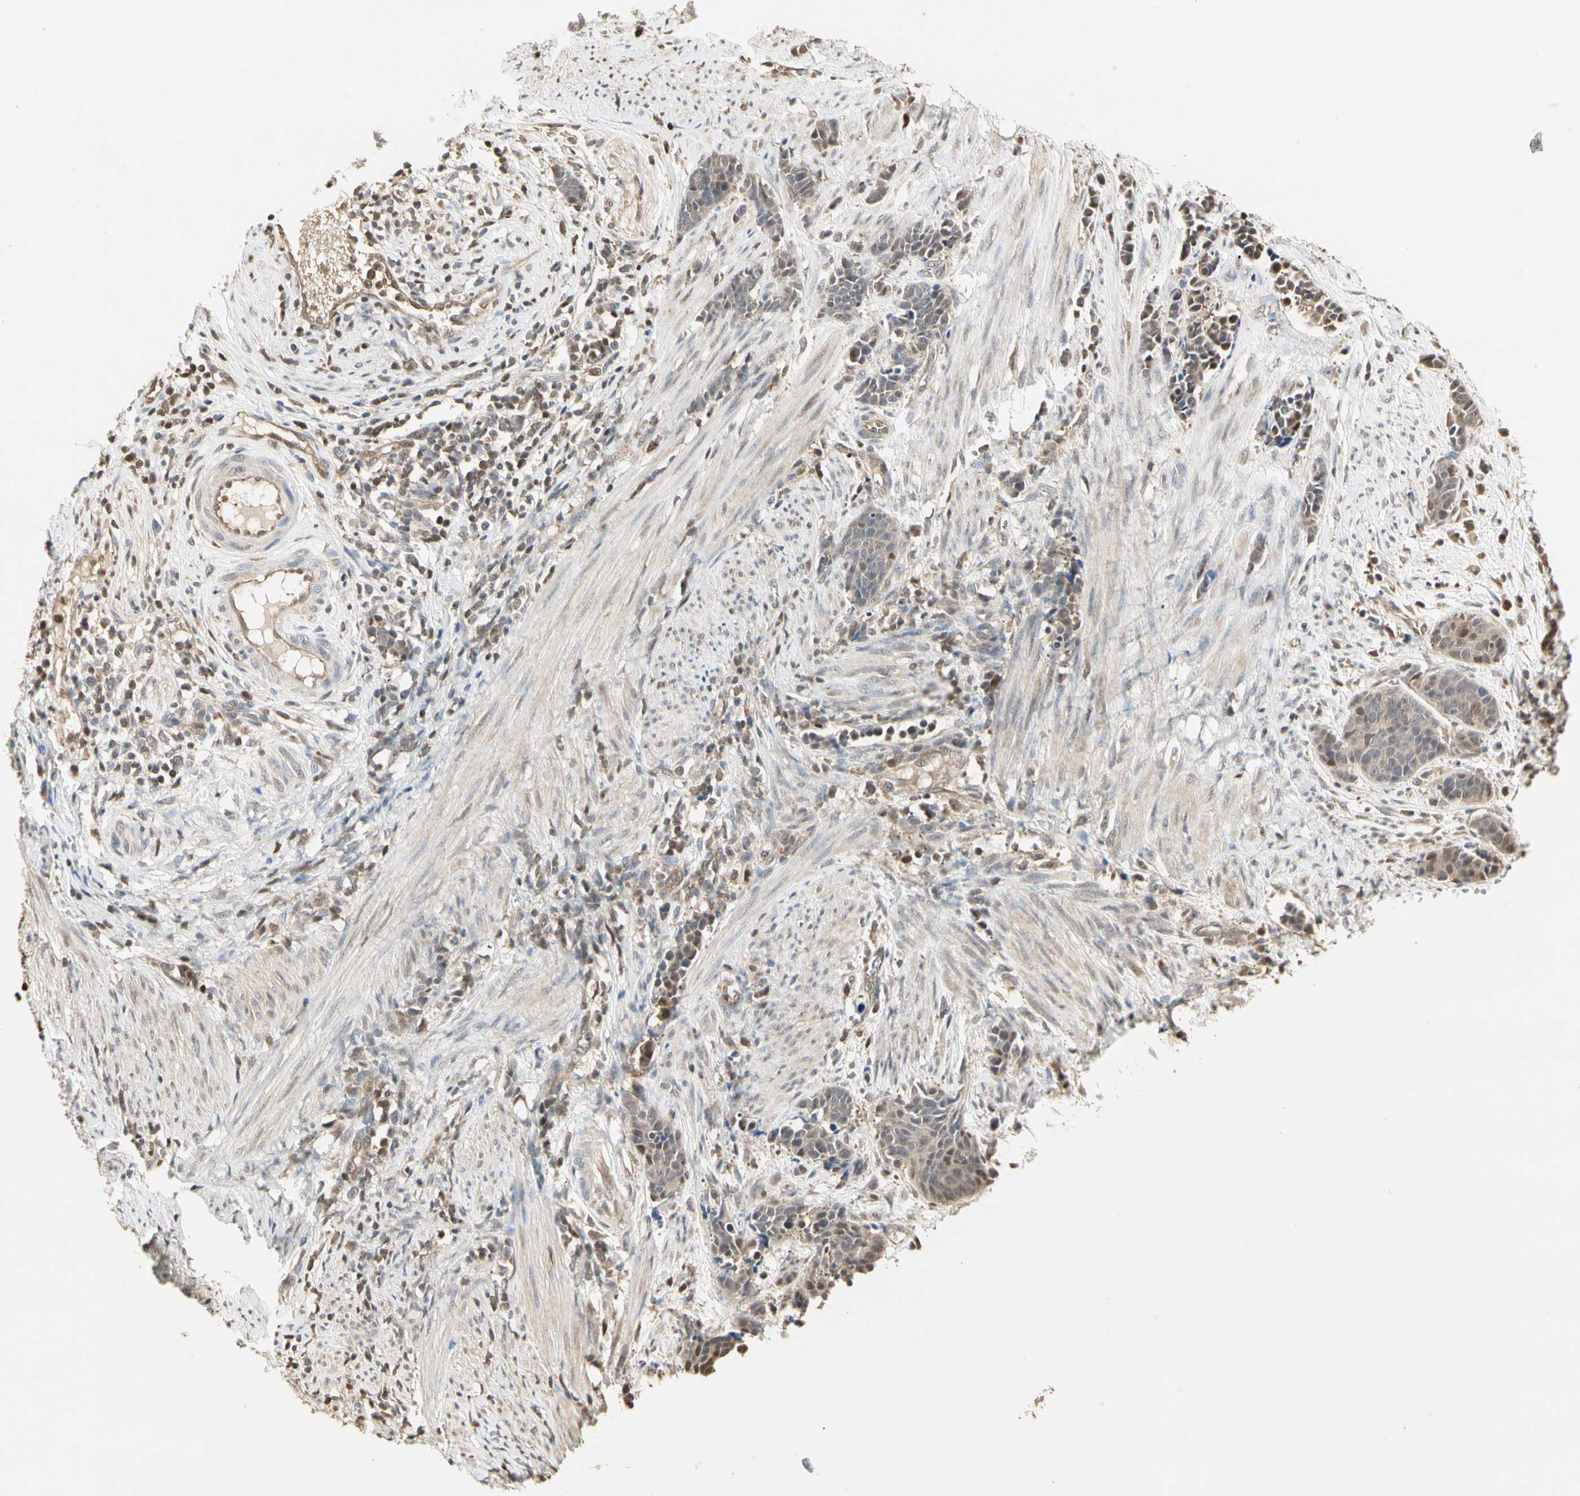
{"staining": {"intensity": "weak", "quantity": ">75%", "location": "cytoplasmic/membranous"}, "tissue": "cervical cancer", "cell_type": "Tumor cells", "image_type": "cancer", "snomed": [{"axis": "morphology", "description": "Squamous cell carcinoma, NOS"}, {"axis": "topography", "description": "Cervix"}], "caption": "Squamous cell carcinoma (cervical) tissue displays weak cytoplasmic/membranous positivity in approximately >75% of tumor cells", "gene": "DRG2", "patient": {"sex": "female", "age": 35}}